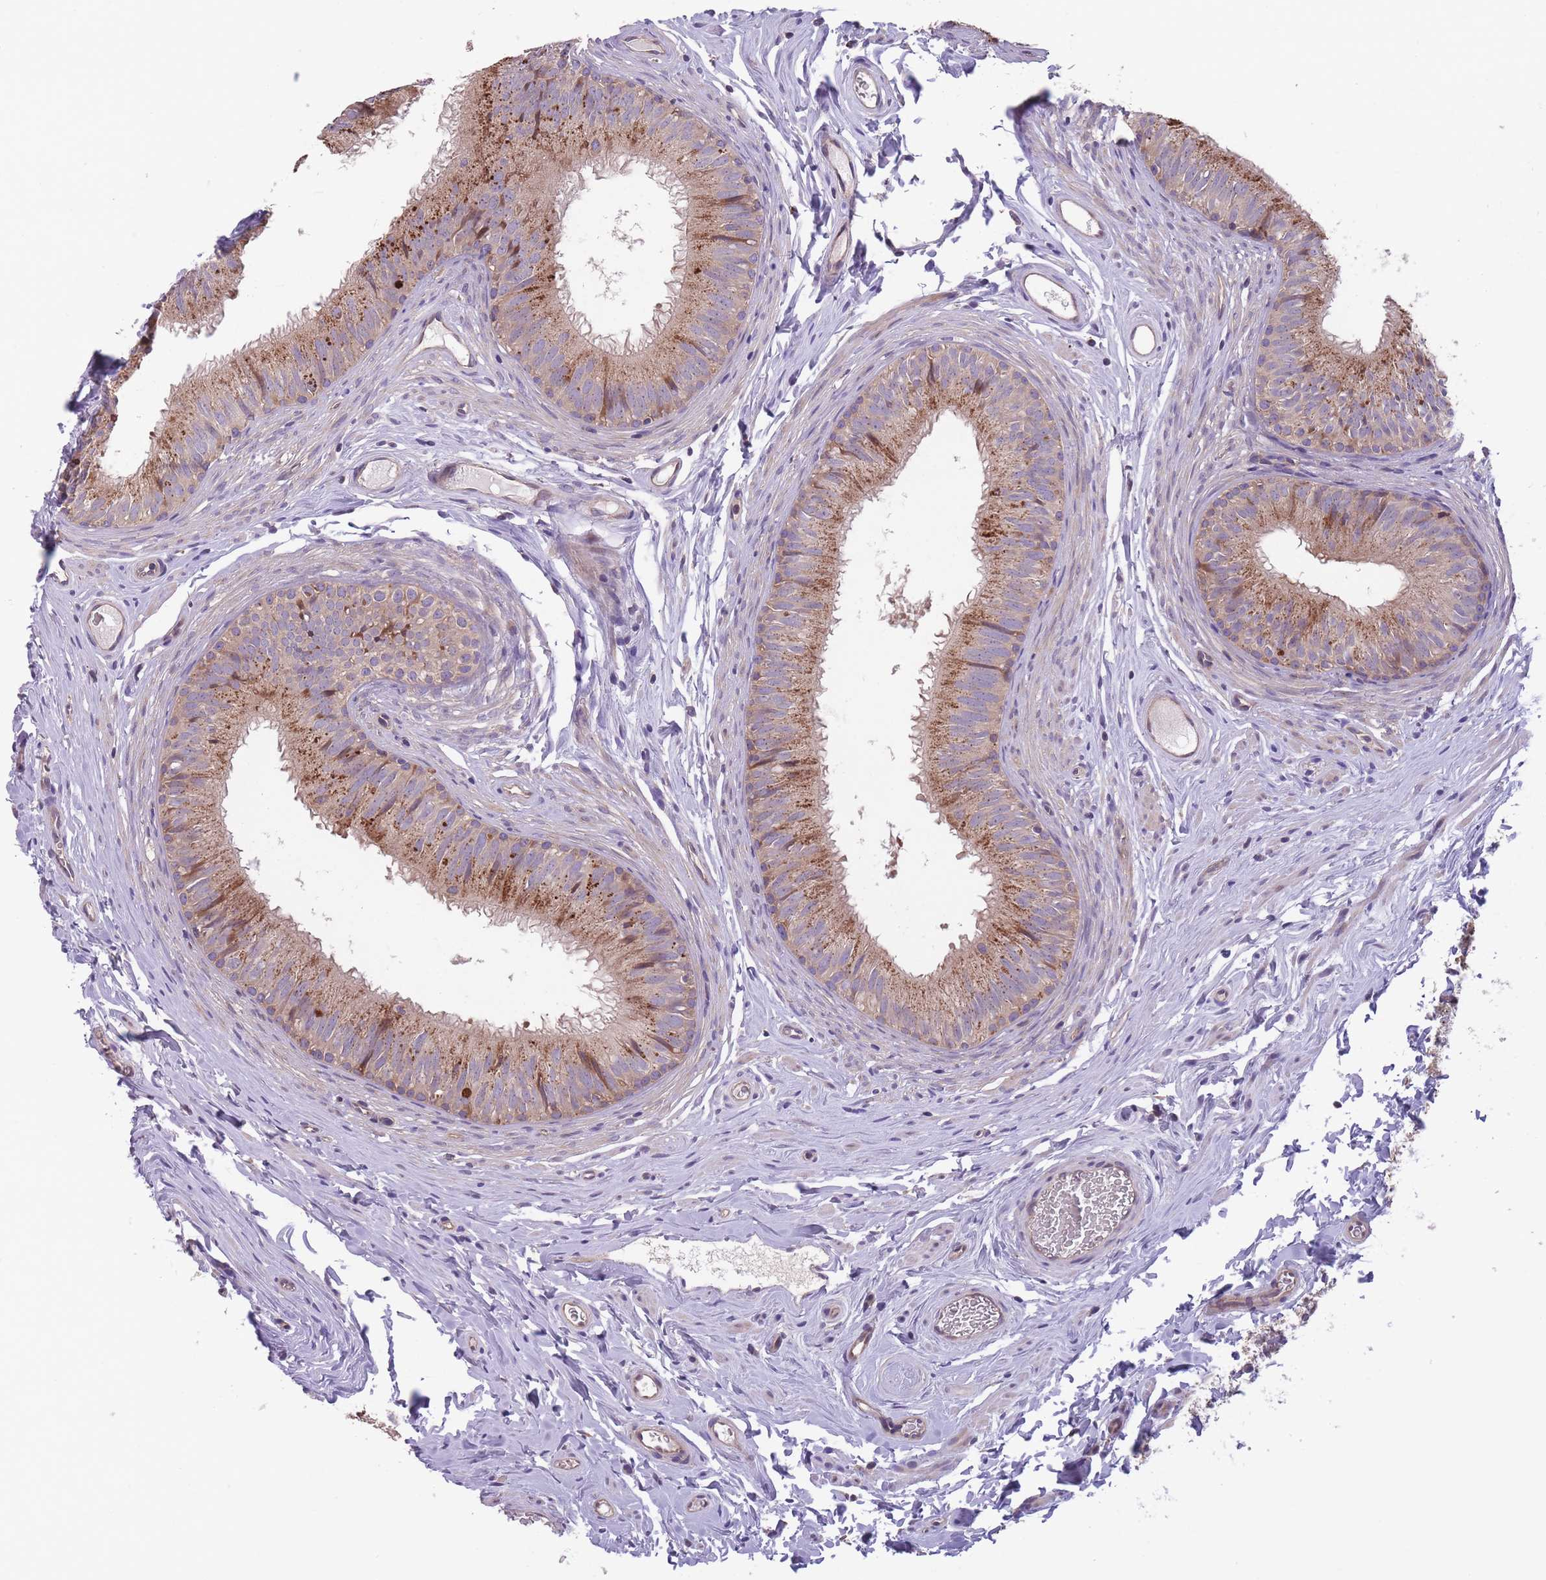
{"staining": {"intensity": "strong", "quantity": "25%-75%", "location": "cytoplasmic/membranous"}, "tissue": "epididymis", "cell_type": "Glandular cells", "image_type": "normal", "snomed": [{"axis": "morphology", "description": "Normal tissue, NOS"}, {"axis": "topography", "description": "Epididymis, spermatic cord, NOS"}], "caption": "An image of human epididymis stained for a protein demonstrates strong cytoplasmic/membranous brown staining in glandular cells.", "gene": "ITPKC", "patient": {"sex": "male", "age": 25}}